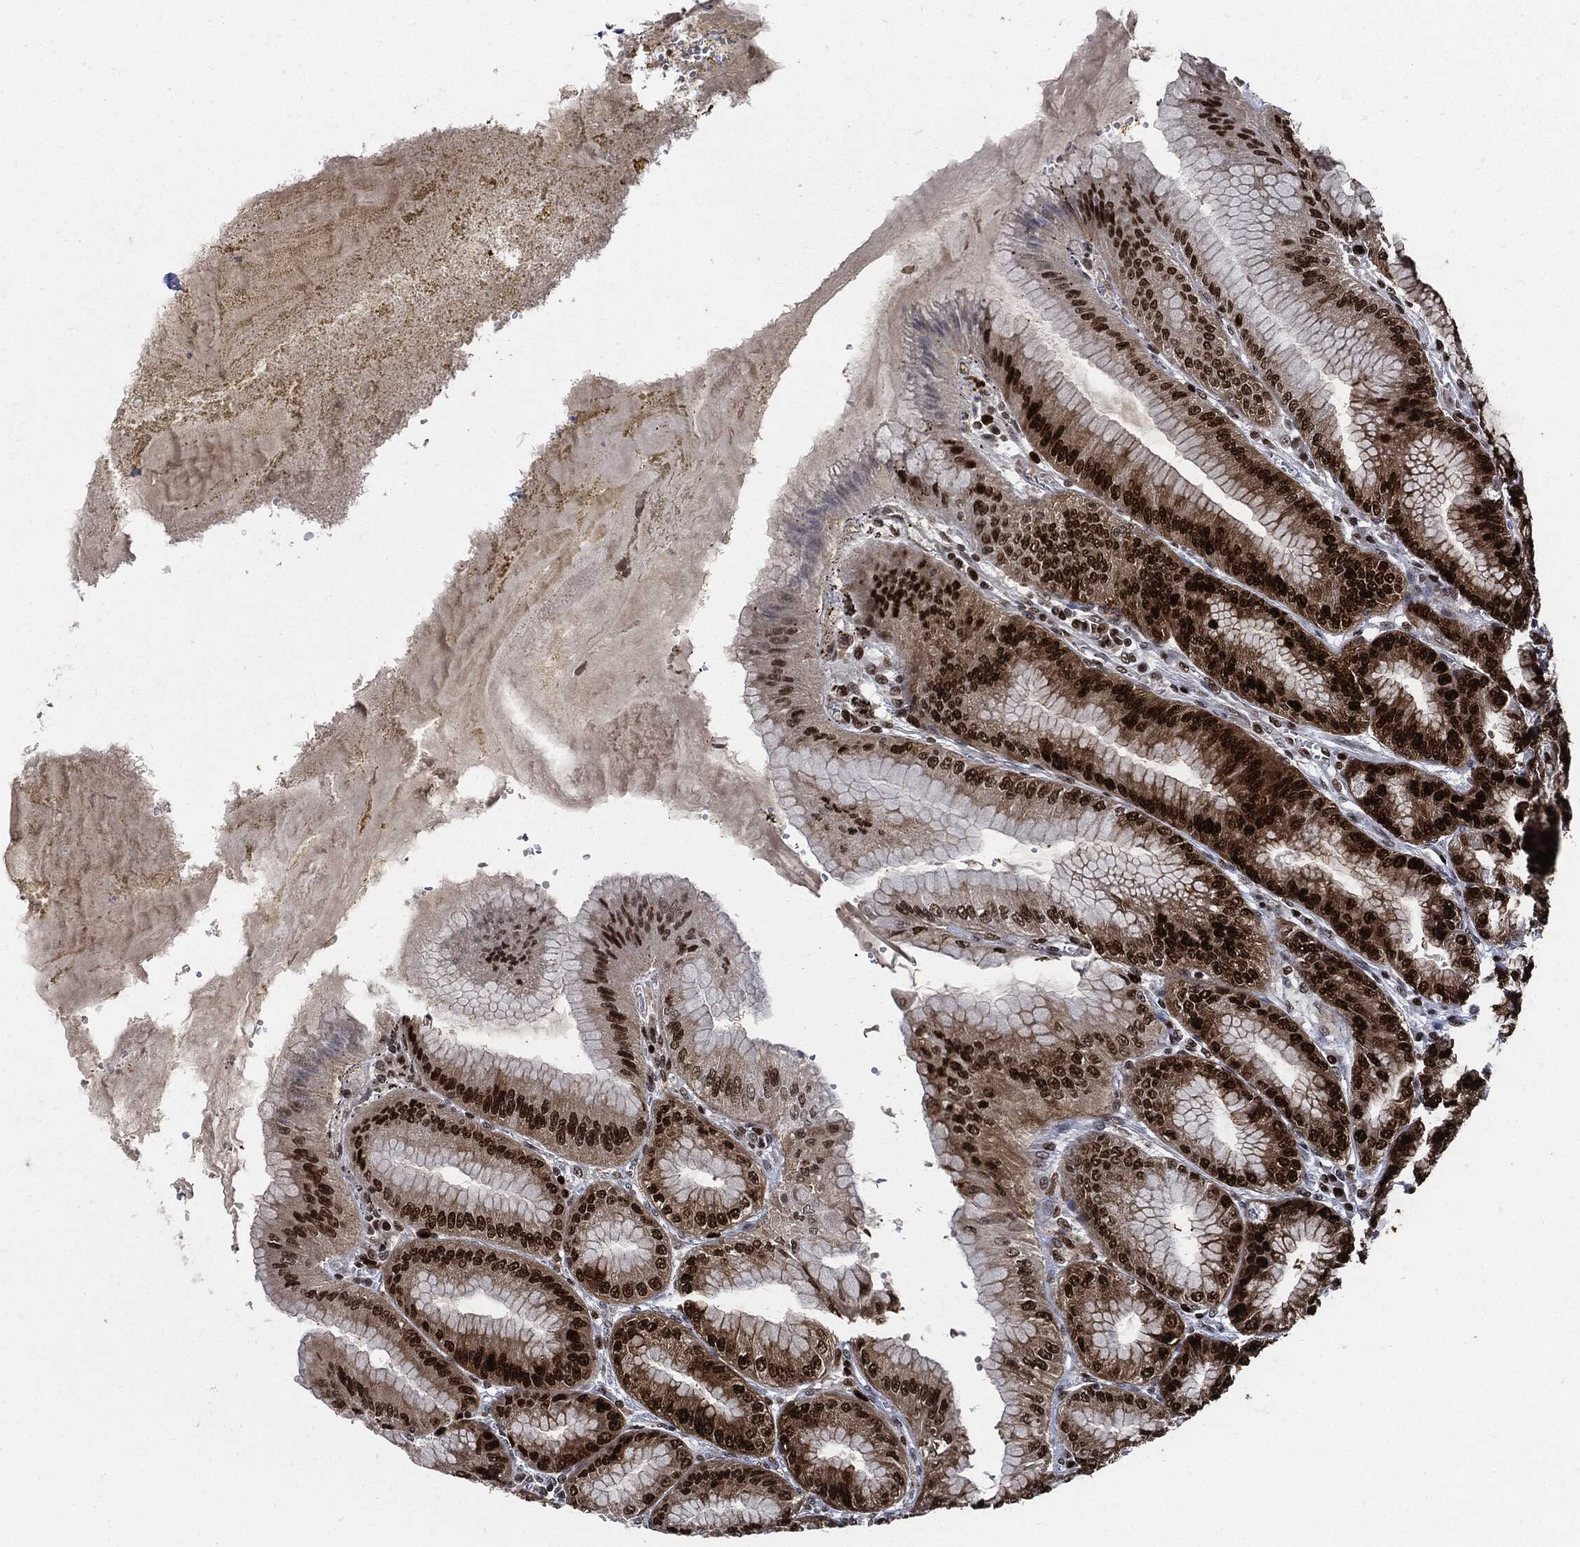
{"staining": {"intensity": "strong", "quantity": ">75%", "location": "nuclear"}, "tissue": "stomach", "cell_type": "Glandular cells", "image_type": "normal", "snomed": [{"axis": "morphology", "description": "Normal tissue, NOS"}, {"axis": "topography", "description": "Stomach"}], "caption": "The micrograph shows immunohistochemical staining of benign stomach. There is strong nuclear staining is seen in about >75% of glandular cells.", "gene": "PCNA", "patient": {"sex": "male", "age": 71}}